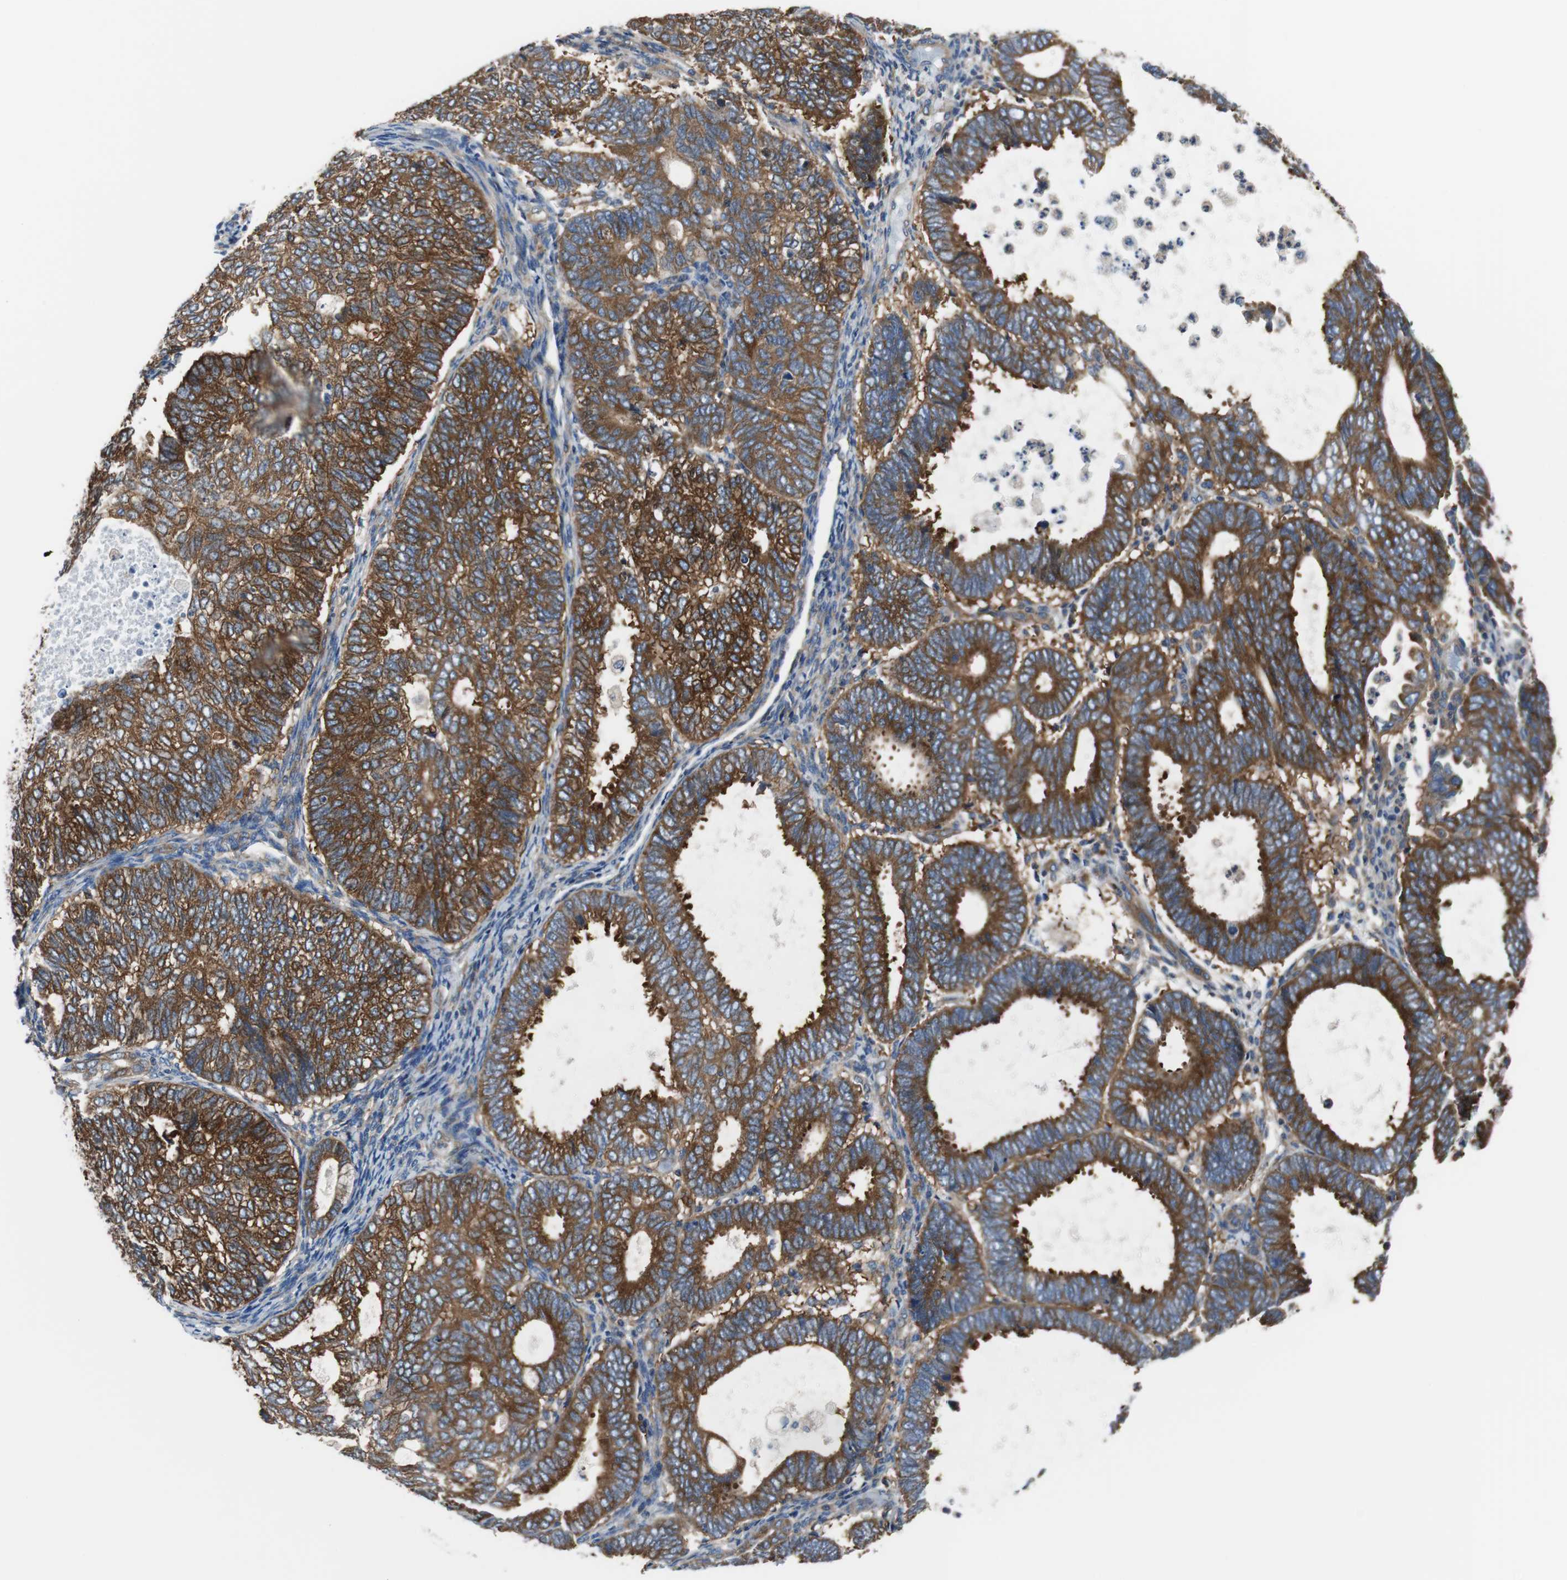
{"staining": {"intensity": "strong", "quantity": ">75%", "location": "cytoplasmic/membranous"}, "tissue": "endometrial cancer", "cell_type": "Tumor cells", "image_type": "cancer", "snomed": [{"axis": "morphology", "description": "Adenocarcinoma, NOS"}, {"axis": "topography", "description": "Uterus"}], "caption": "Strong cytoplasmic/membranous expression is identified in about >75% of tumor cells in endometrial cancer (adenocarcinoma).", "gene": "BRAF", "patient": {"sex": "female", "age": 60}}